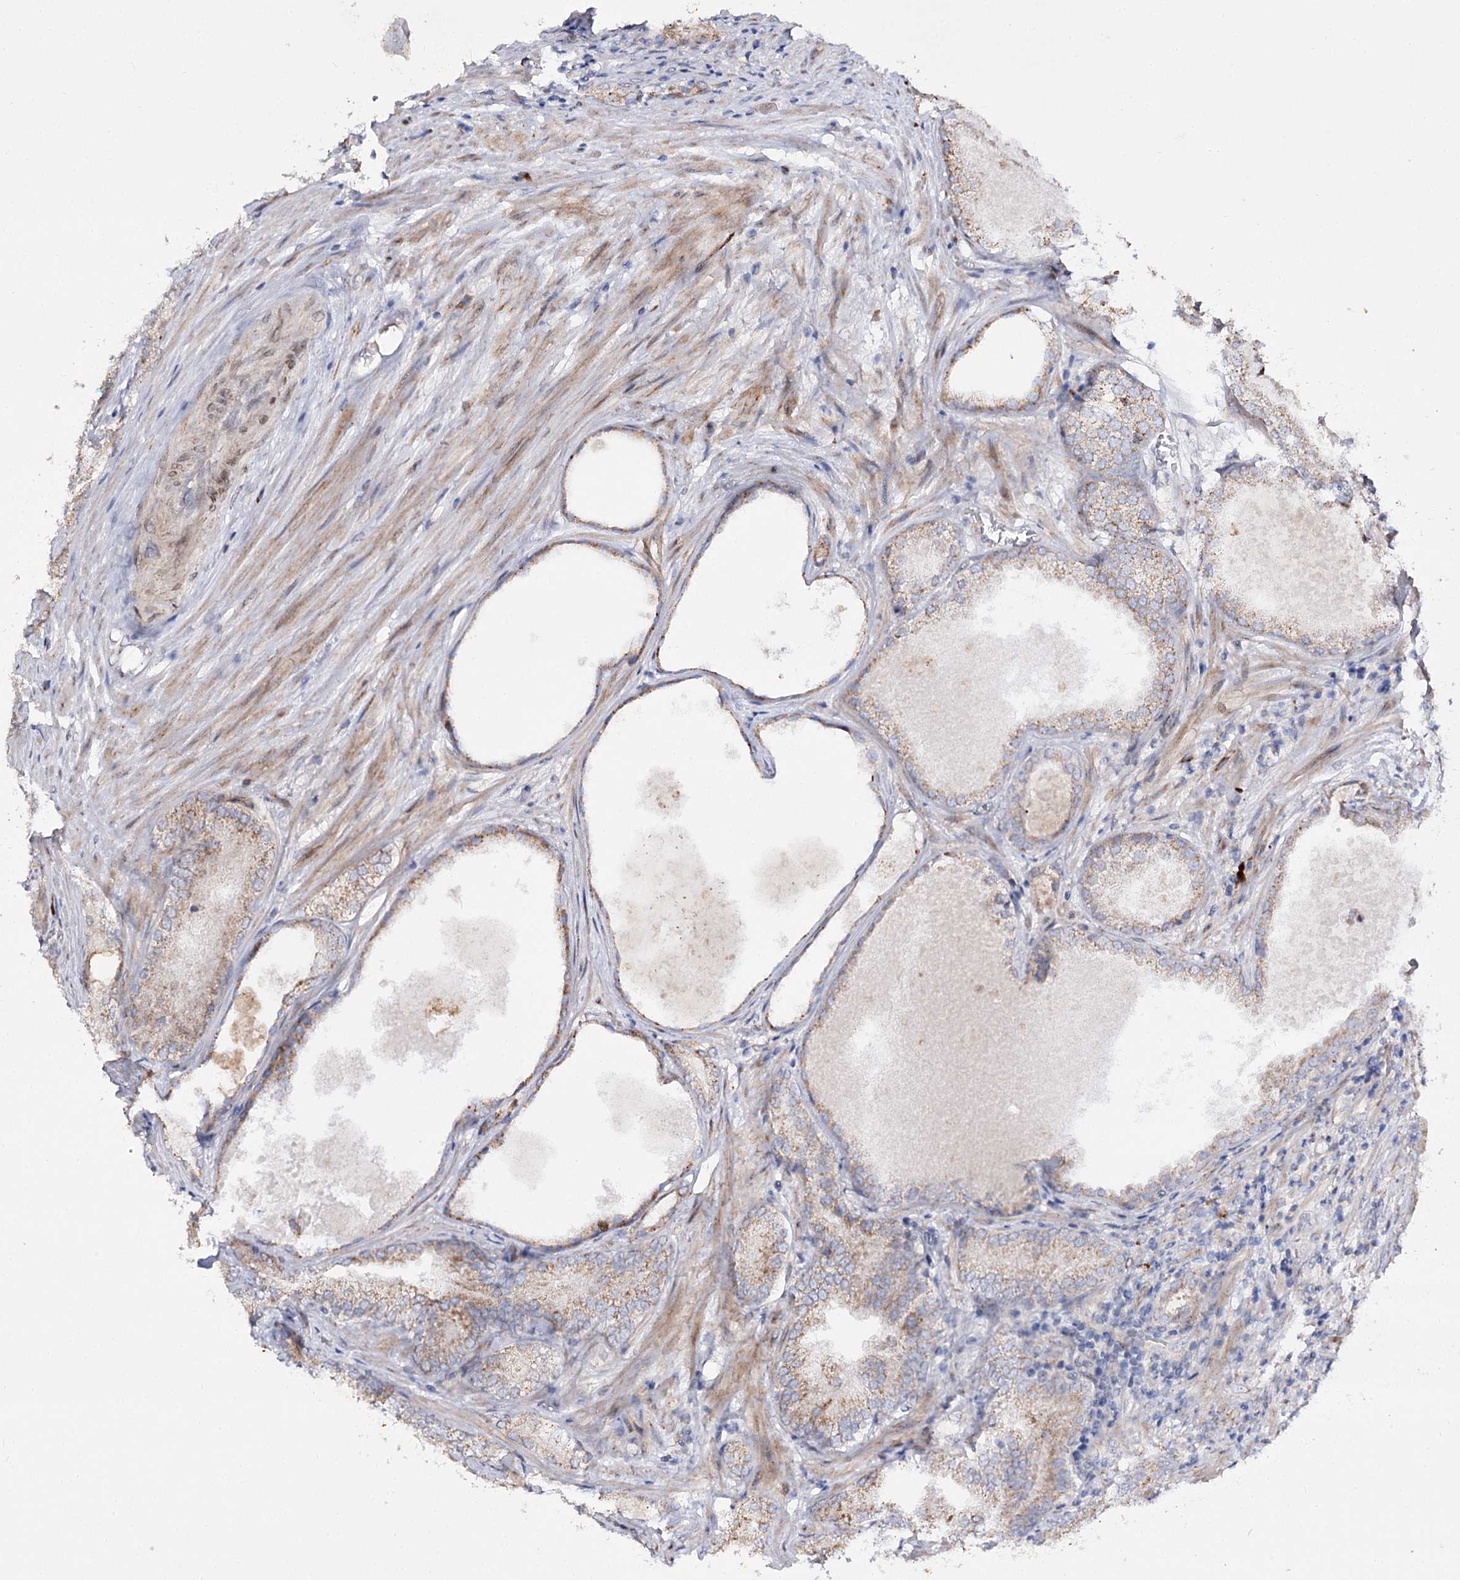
{"staining": {"intensity": "weak", "quantity": "25%-75%", "location": "cytoplasmic/membranous"}, "tissue": "prostate cancer", "cell_type": "Tumor cells", "image_type": "cancer", "snomed": [{"axis": "morphology", "description": "Adenocarcinoma, High grade"}, {"axis": "topography", "description": "Prostate"}], "caption": "High-grade adenocarcinoma (prostate) stained for a protein demonstrates weak cytoplasmic/membranous positivity in tumor cells.", "gene": "C11orf80", "patient": {"sex": "male", "age": 66}}